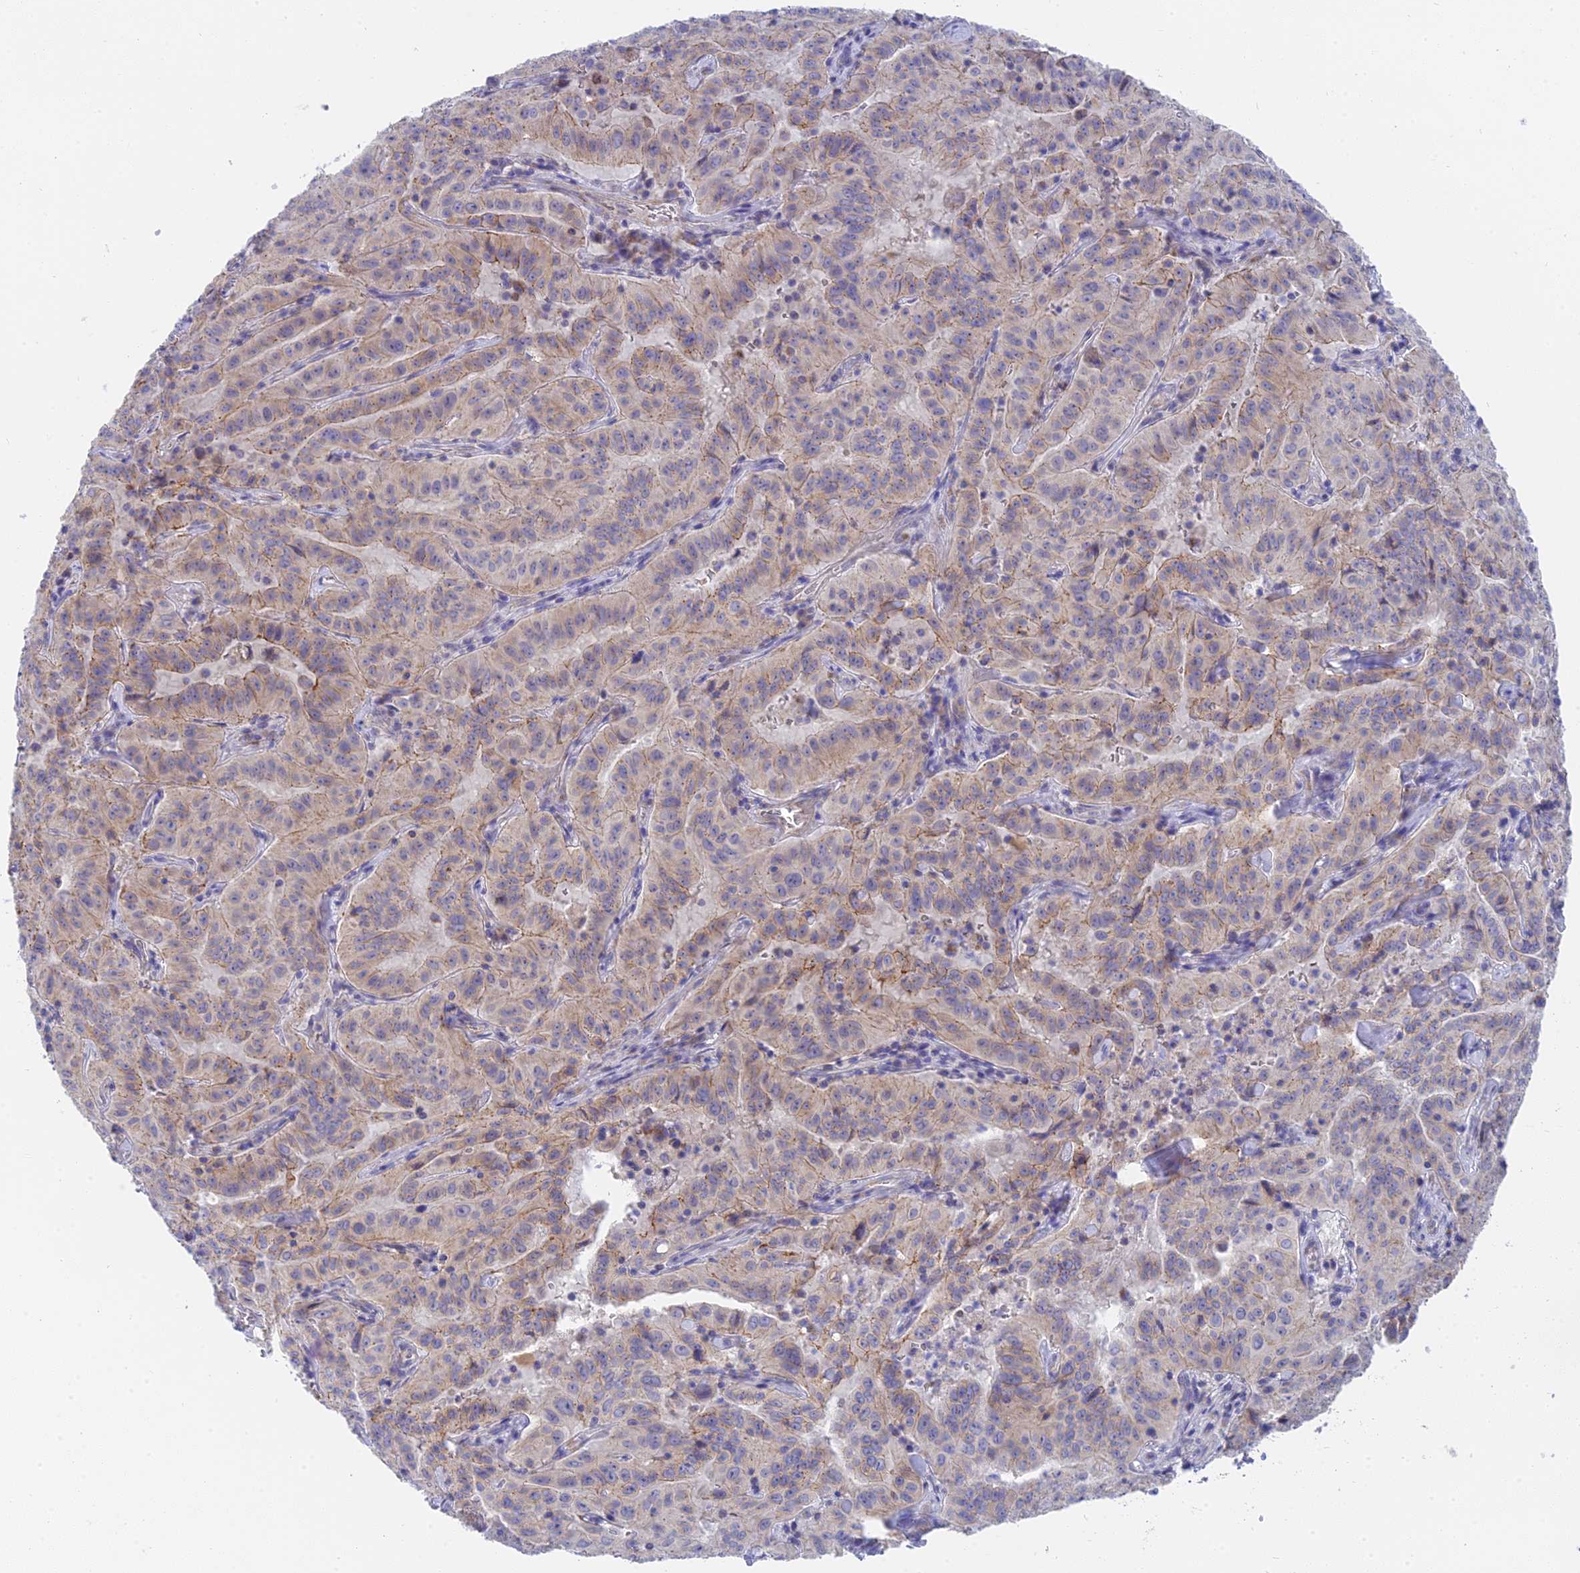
{"staining": {"intensity": "weak", "quantity": ">75%", "location": "cytoplasmic/membranous"}, "tissue": "pancreatic cancer", "cell_type": "Tumor cells", "image_type": "cancer", "snomed": [{"axis": "morphology", "description": "Adenocarcinoma, NOS"}, {"axis": "topography", "description": "Pancreas"}], "caption": "Immunohistochemical staining of human pancreatic adenocarcinoma demonstrates low levels of weak cytoplasmic/membranous positivity in approximately >75% of tumor cells.", "gene": "MRPL15", "patient": {"sex": "male", "age": 63}}